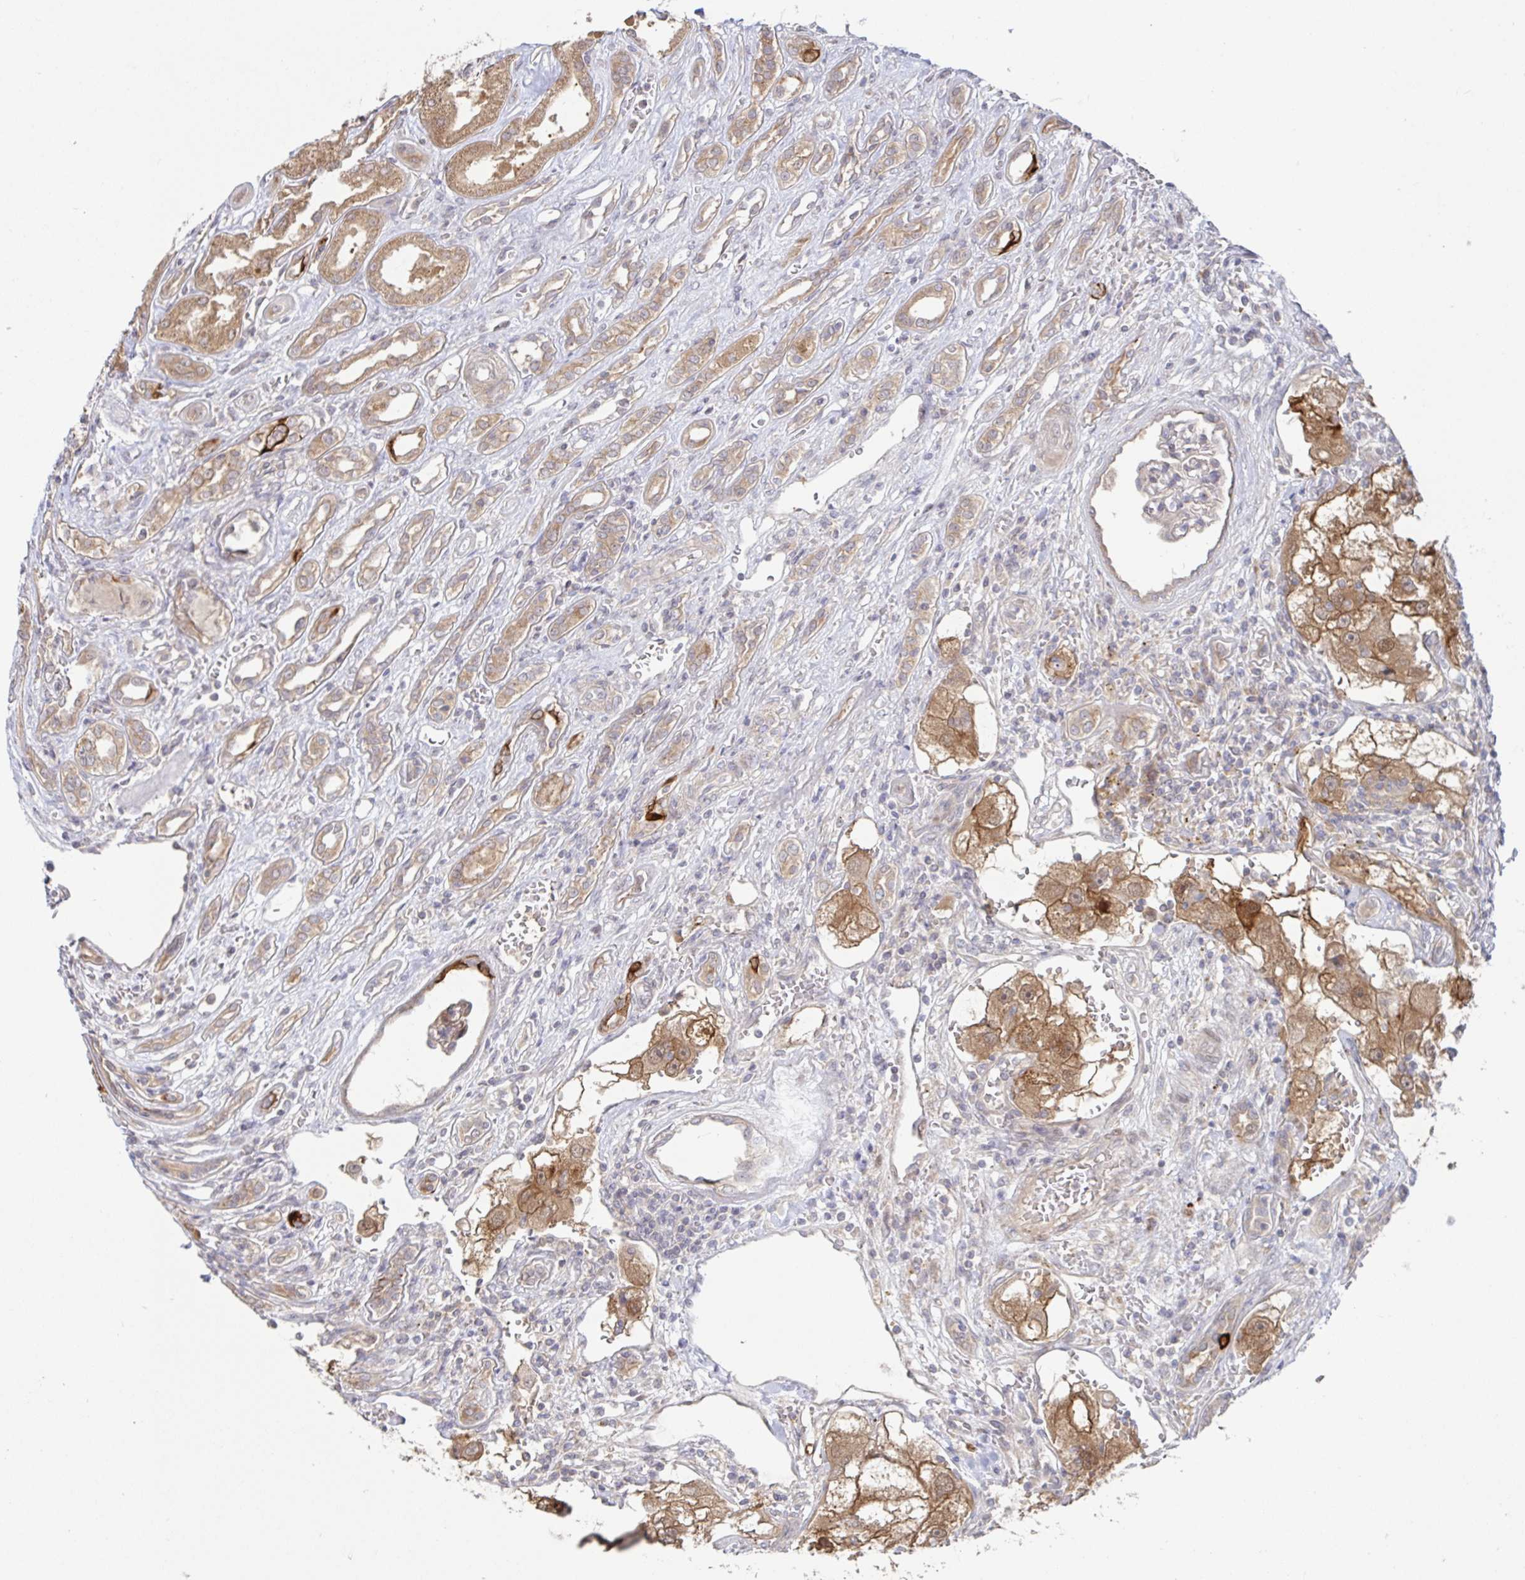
{"staining": {"intensity": "moderate", "quantity": ">75%", "location": "cytoplasmic/membranous"}, "tissue": "renal cancer", "cell_type": "Tumor cells", "image_type": "cancer", "snomed": [{"axis": "morphology", "description": "Adenocarcinoma, NOS"}, {"axis": "topography", "description": "Kidney"}], "caption": "Immunohistochemistry (DAB) staining of human adenocarcinoma (renal) displays moderate cytoplasmic/membranous protein staining in approximately >75% of tumor cells. The protein of interest is stained brown, and the nuclei are stained in blue (DAB (3,3'-diaminobenzidine) IHC with brightfield microscopy, high magnification).", "gene": "AACS", "patient": {"sex": "male", "age": 63}}